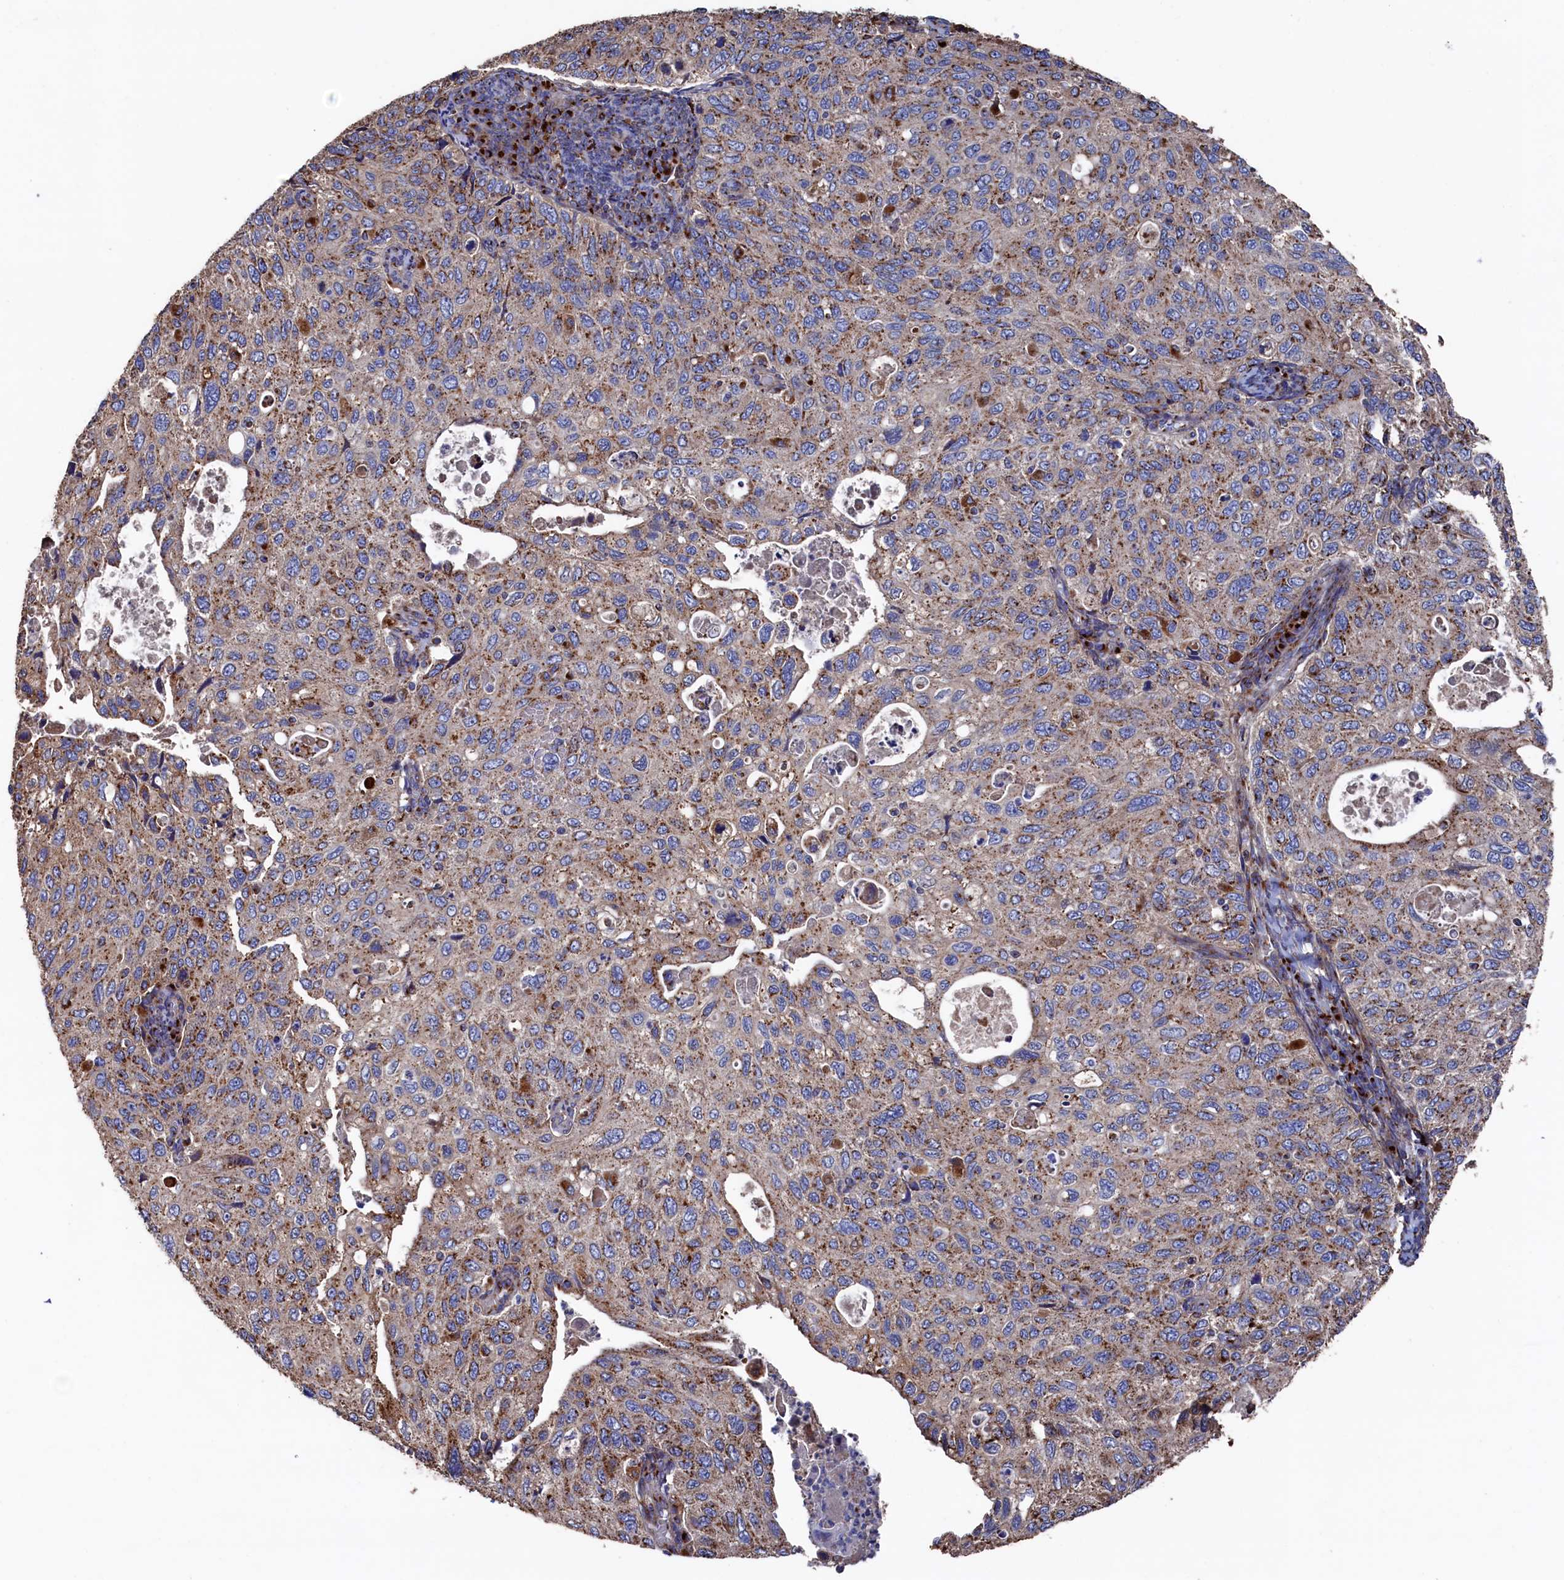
{"staining": {"intensity": "moderate", "quantity": ">75%", "location": "cytoplasmic/membranous"}, "tissue": "cervical cancer", "cell_type": "Tumor cells", "image_type": "cancer", "snomed": [{"axis": "morphology", "description": "Squamous cell carcinoma, NOS"}, {"axis": "topography", "description": "Cervix"}], "caption": "Immunohistochemical staining of human squamous cell carcinoma (cervical) displays moderate cytoplasmic/membranous protein staining in about >75% of tumor cells. The protein is shown in brown color, while the nuclei are stained blue.", "gene": "PRRC1", "patient": {"sex": "female", "age": 70}}